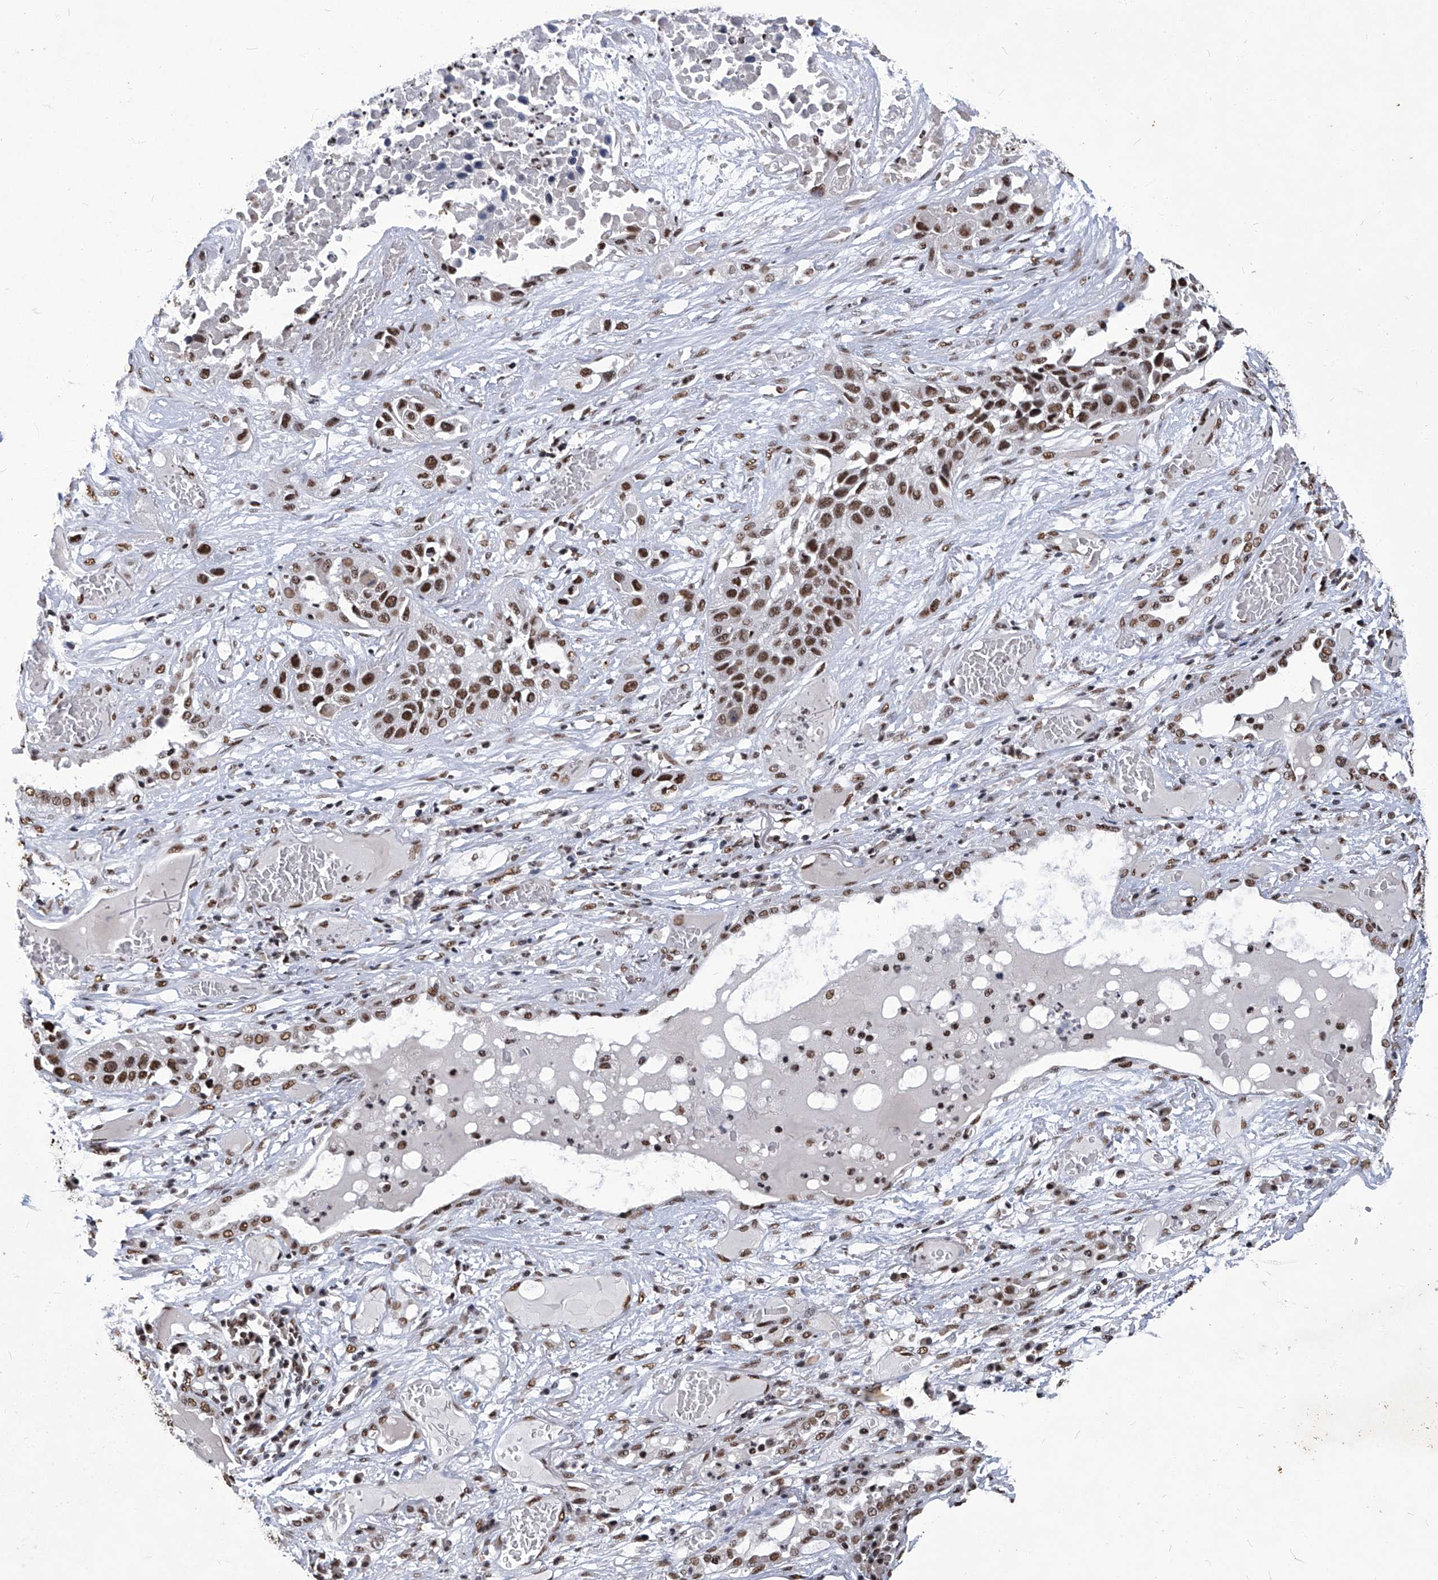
{"staining": {"intensity": "moderate", "quantity": ">75%", "location": "nuclear"}, "tissue": "lung cancer", "cell_type": "Tumor cells", "image_type": "cancer", "snomed": [{"axis": "morphology", "description": "Squamous cell carcinoma, NOS"}, {"axis": "topography", "description": "Lung"}], "caption": "Lung cancer stained for a protein (brown) shows moderate nuclear positive staining in about >75% of tumor cells.", "gene": "HBP1", "patient": {"sex": "male", "age": 71}}